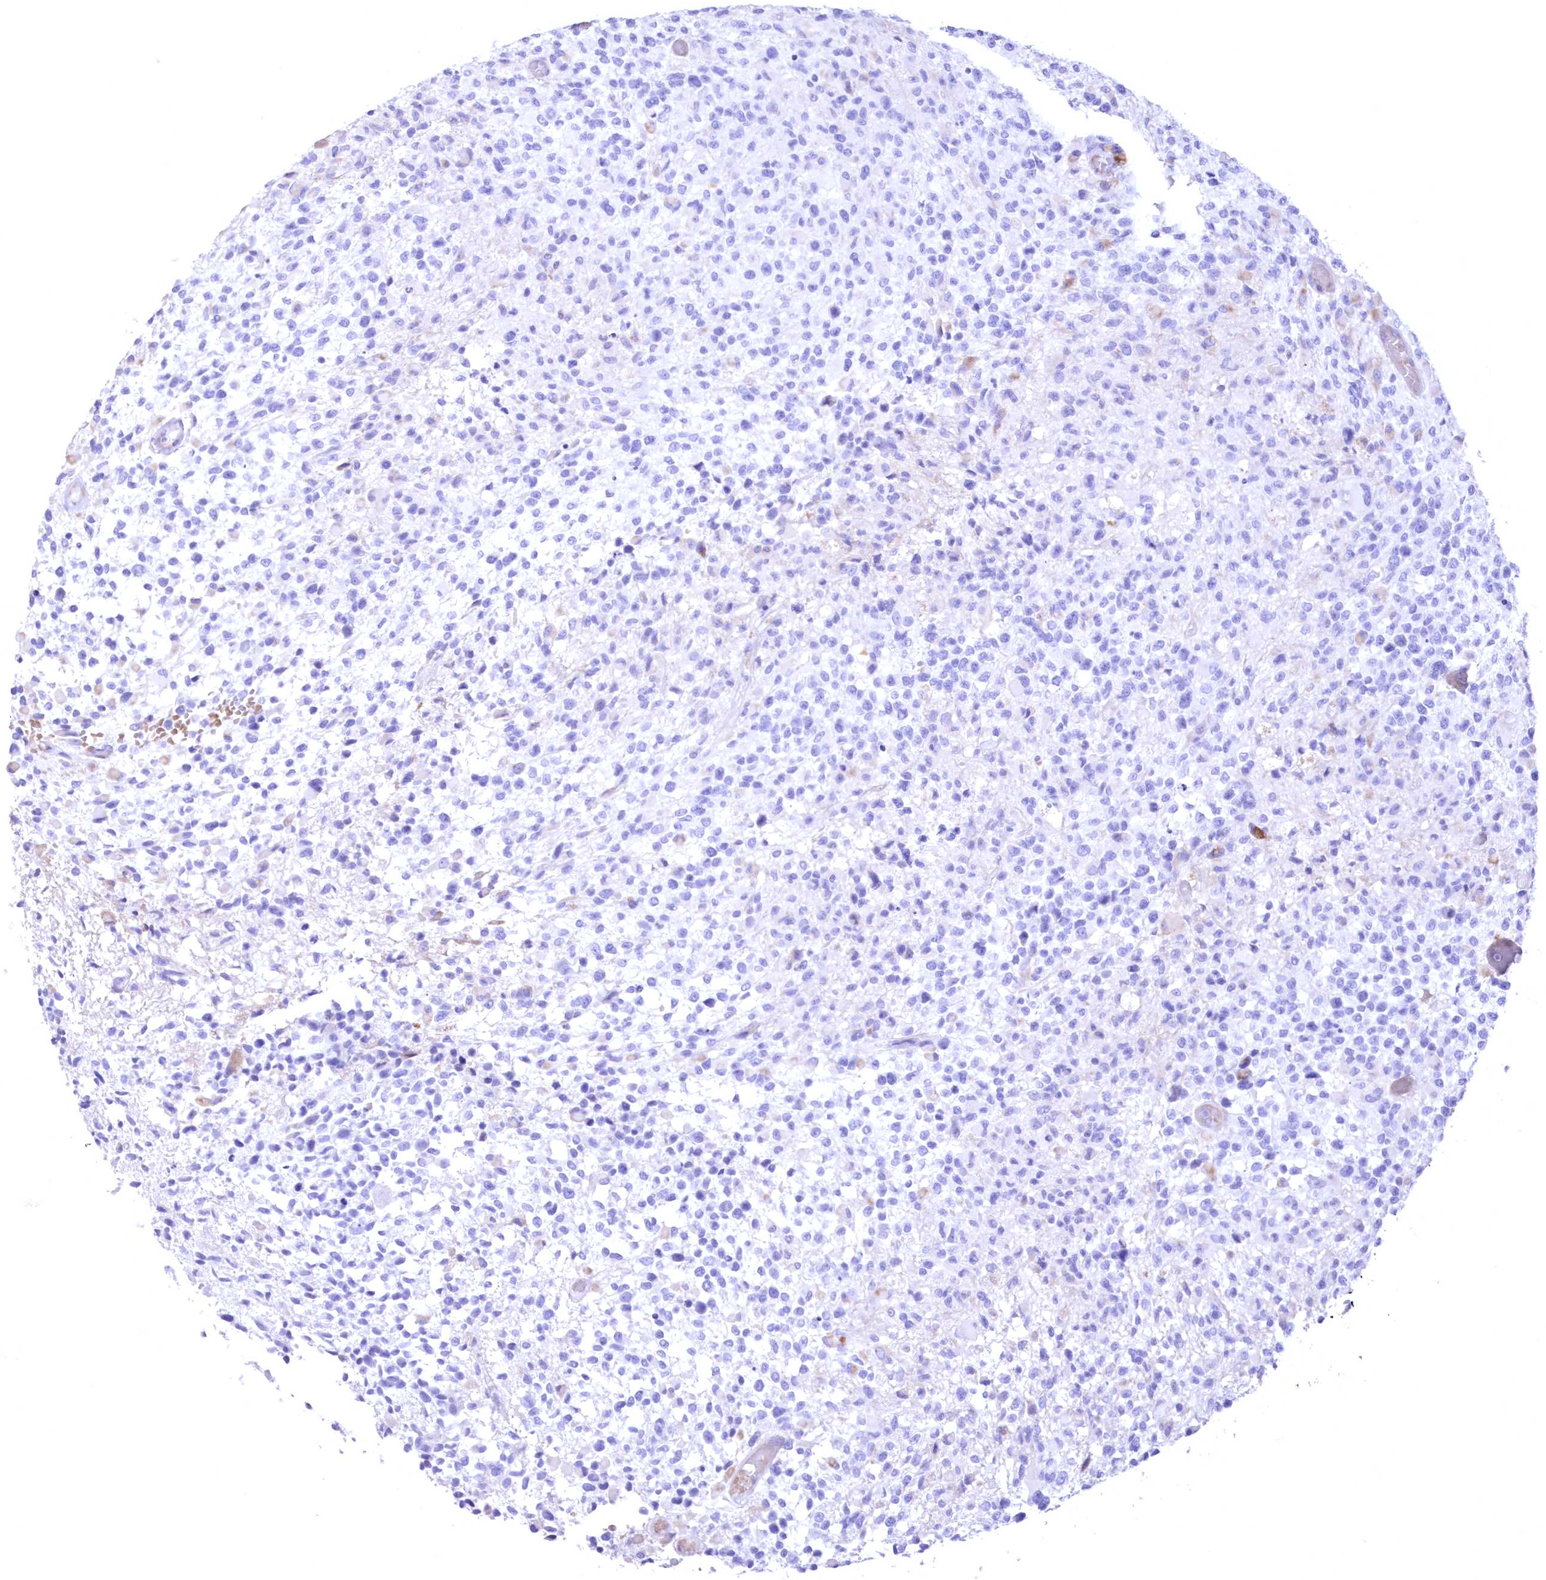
{"staining": {"intensity": "negative", "quantity": "none", "location": "none"}, "tissue": "glioma", "cell_type": "Tumor cells", "image_type": "cancer", "snomed": [{"axis": "morphology", "description": "Glioma, malignant, High grade"}, {"axis": "morphology", "description": "Glioblastoma, NOS"}, {"axis": "topography", "description": "Brain"}], "caption": "IHC micrograph of neoplastic tissue: glioma stained with DAB demonstrates no significant protein staining in tumor cells.", "gene": "WDR74", "patient": {"sex": "male", "age": 60}}